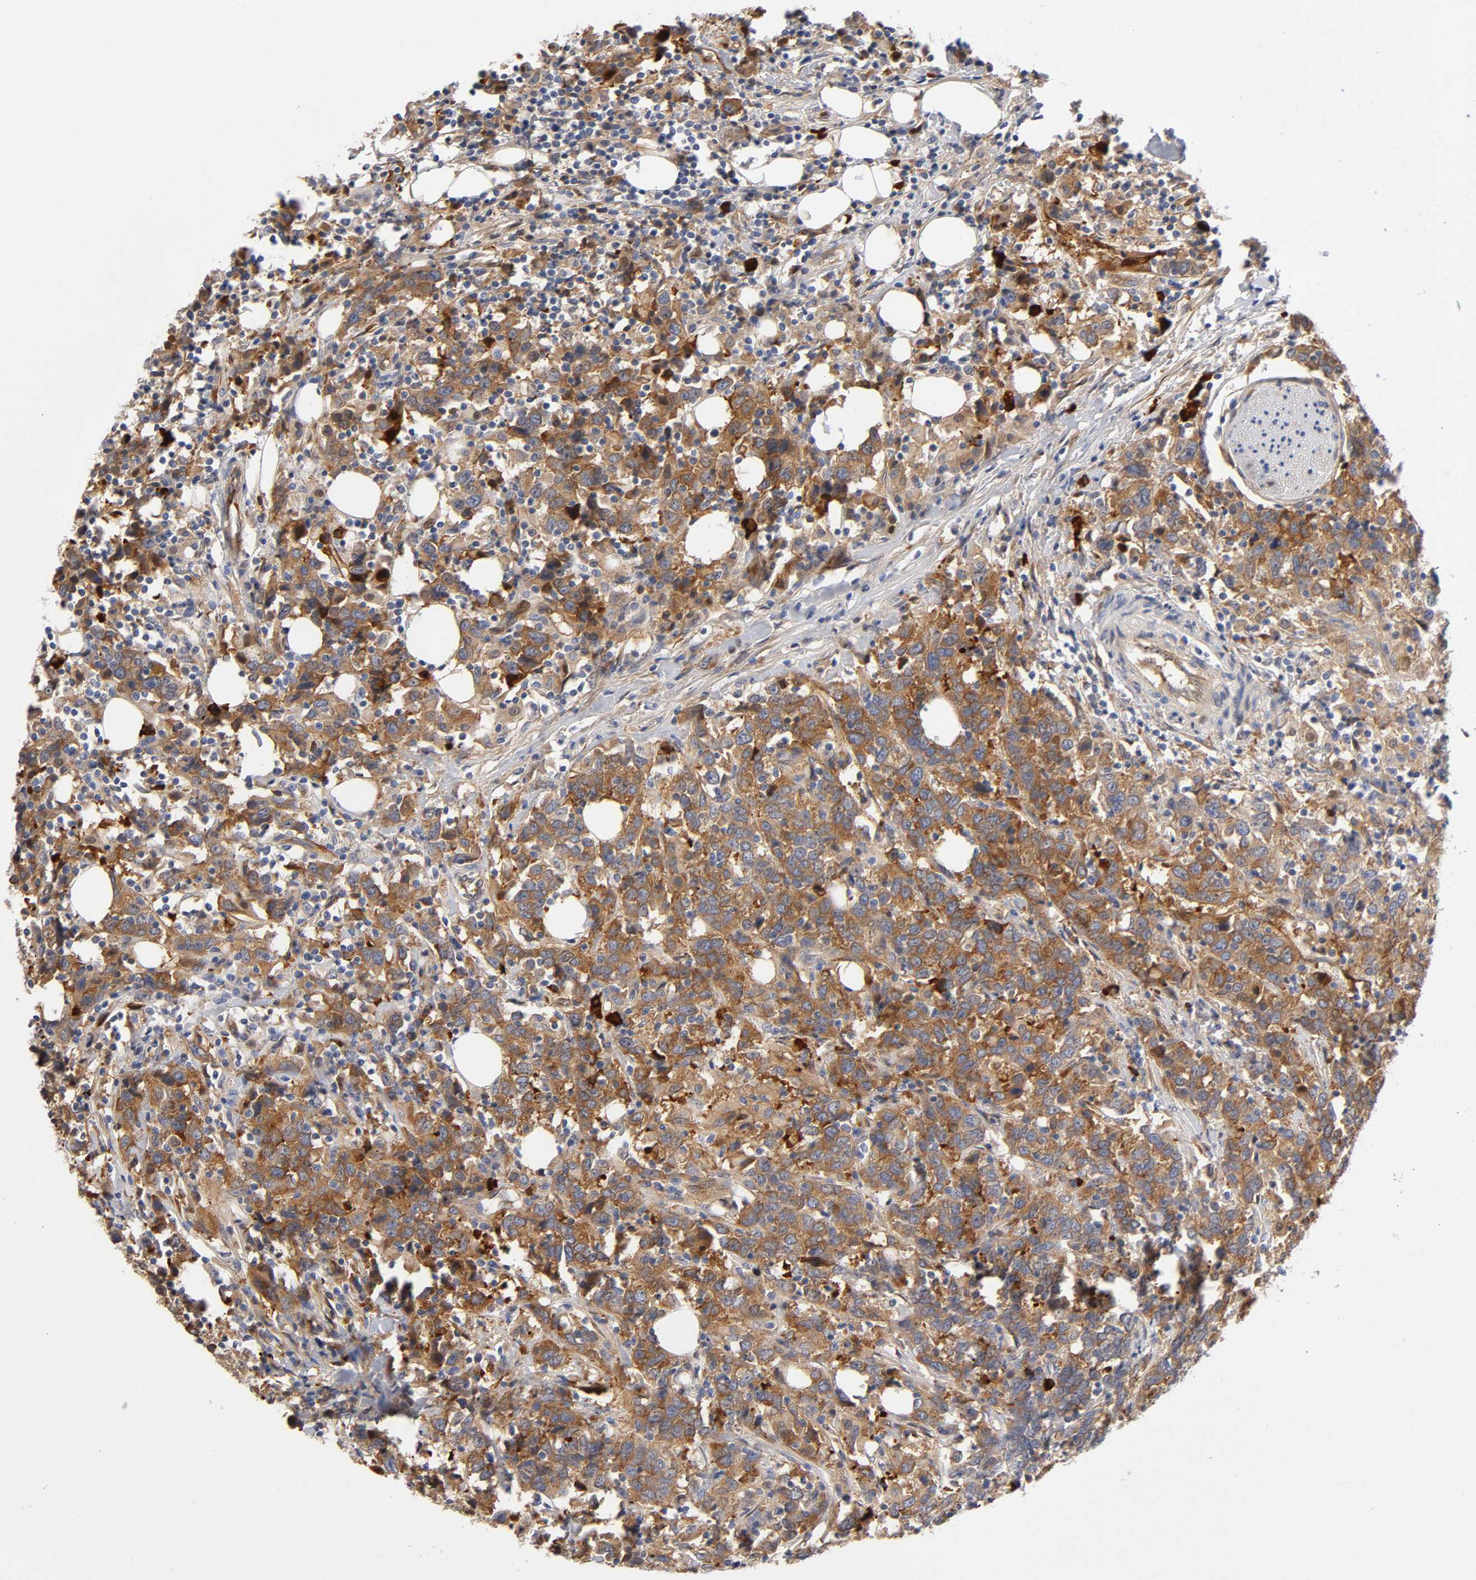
{"staining": {"intensity": "strong", "quantity": ">75%", "location": "cytoplasmic/membranous"}, "tissue": "urothelial cancer", "cell_type": "Tumor cells", "image_type": "cancer", "snomed": [{"axis": "morphology", "description": "Urothelial carcinoma, High grade"}, {"axis": "topography", "description": "Urinary bladder"}], "caption": "Immunohistochemical staining of human urothelial cancer shows high levels of strong cytoplasmic/membranous protein expression in approximately >75% of tumor cells.", "gene": "NOVA1", "patient": {"sex": "male", "age": 61}}